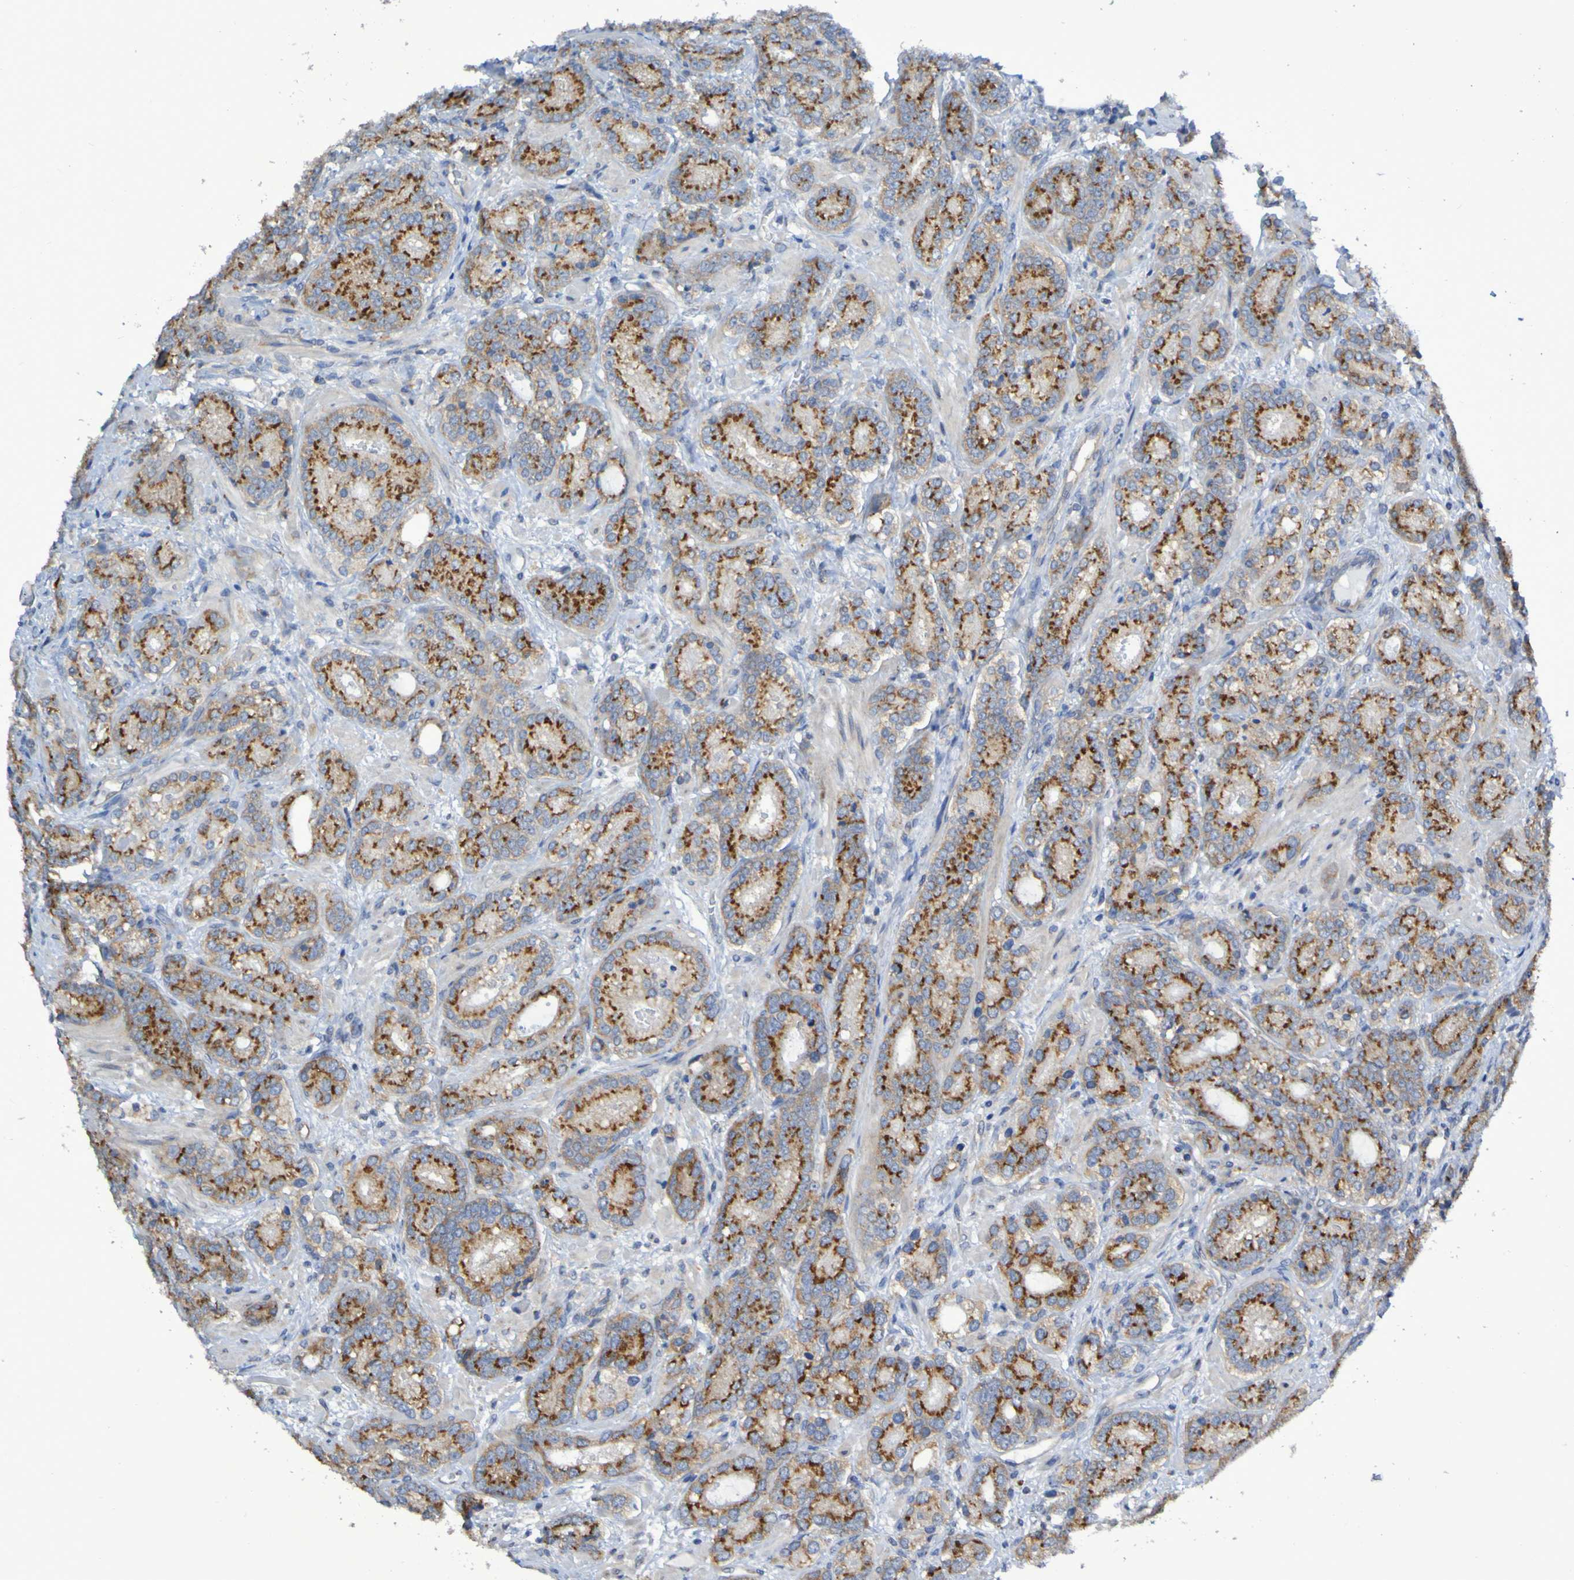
{"staining": {"intensity": "strong", "quantity": ">75%", "location": "cytoplasmic/membranous"}, "tissue": "prostate cancer", "cell_type": "Tumor cells", "image_type": "cancer", "snomed": [{"axis": "morphology", "description": "Adenocarcinoma, High grade"}, {"axis": "topography", "description": "Prostate"}], "caption": "Immunohistochemistry (DAB) staining of human prostate cancer displays strong cytoplasmic/membranous protein staining in about >75% of tumor cells.", "gene": "LMBRD2", "patient": {"sex": "male", "age": 61}}